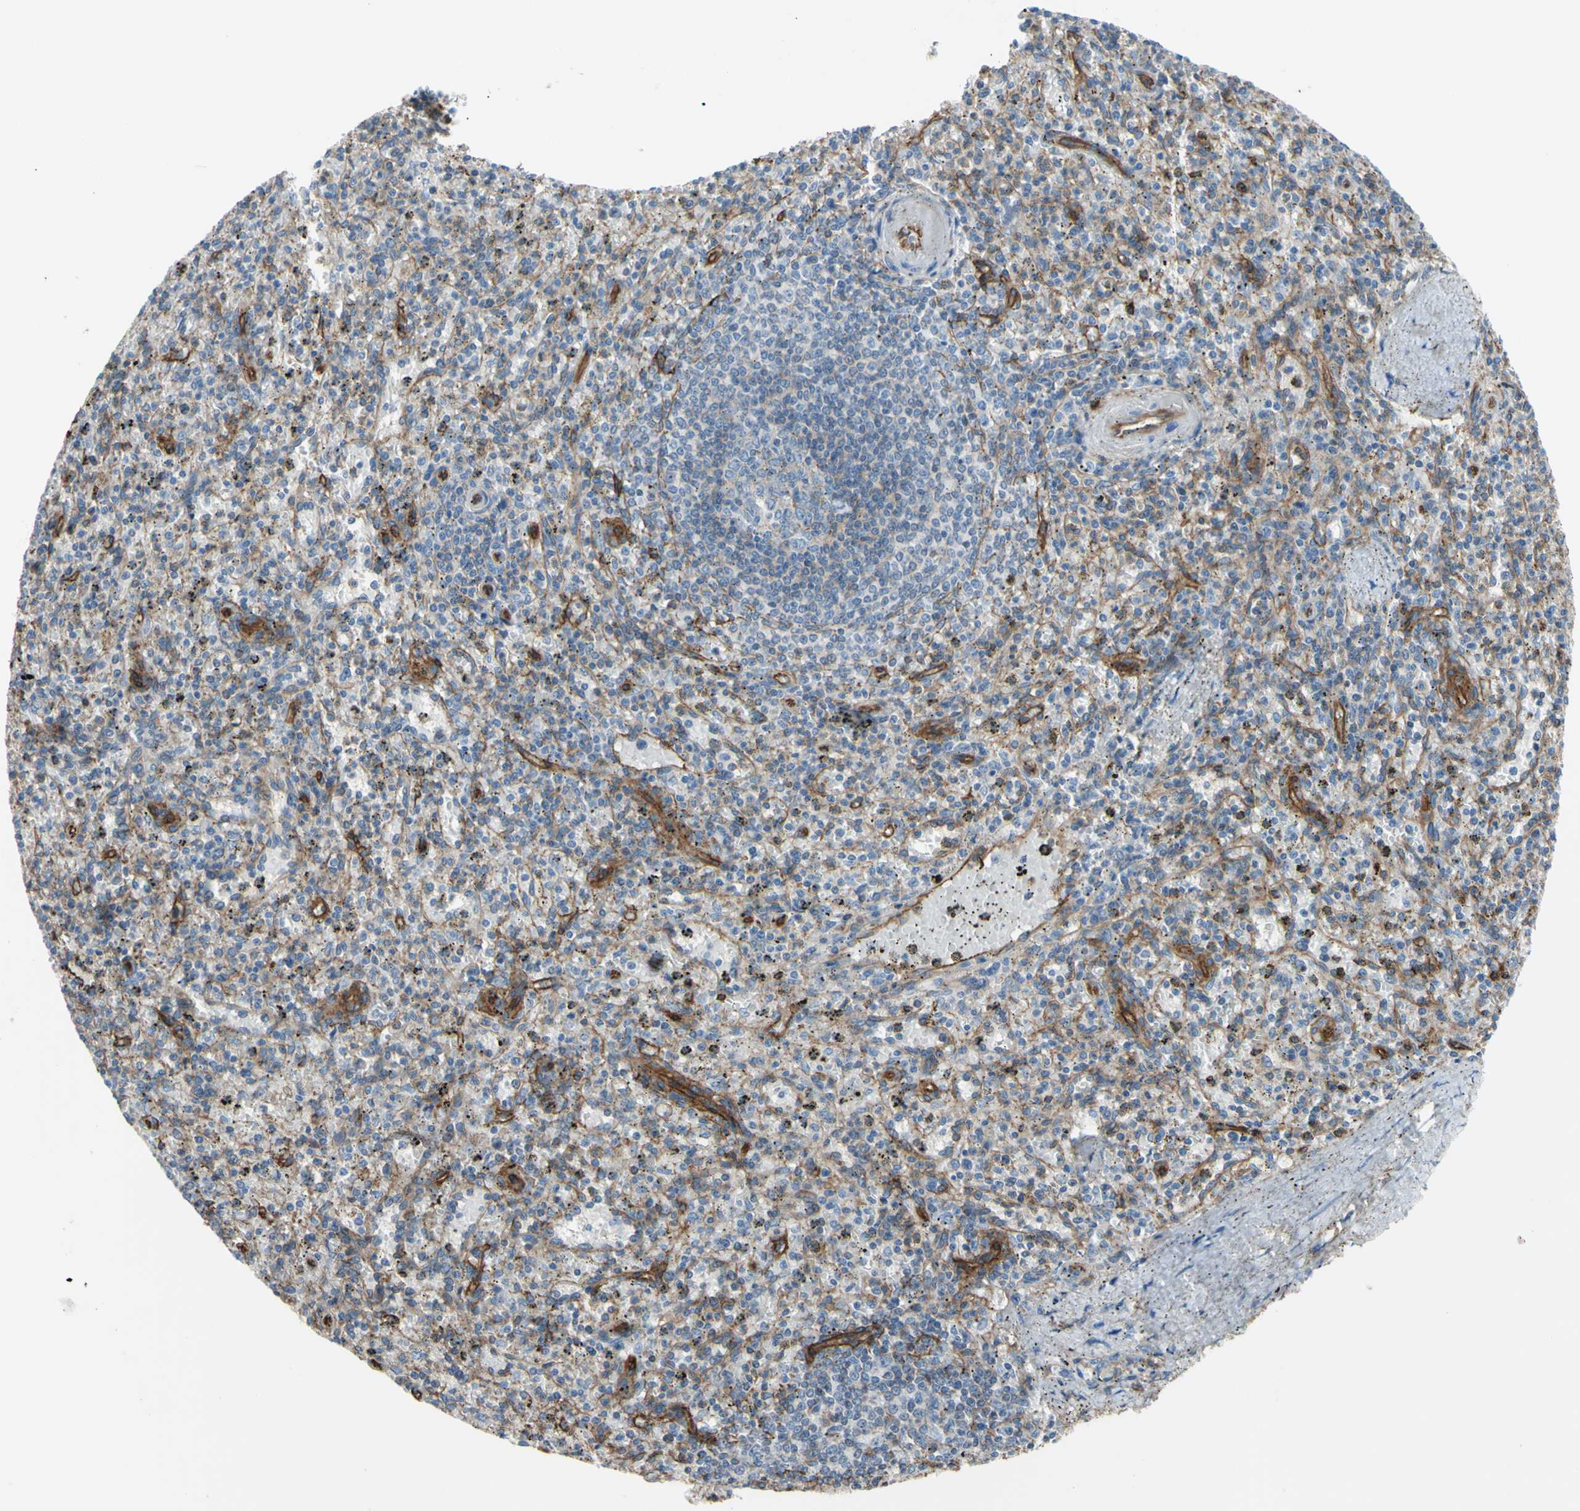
{"staining": {"intensity": "moderate", "quantity": ">75%", "location": "cytoplasmic/membranous"}, "tissue": "spleen", "cell_type": "Cells in red pulp", "image_type": "normal", "snomed": [{"axis": "morphology", "description": "Normal tissue, NOS"}, {"axis": "topography", "description": "Spleen"}], "caption": "A brown stain highlights moderate cytoplasmic/membranous positivity of a protein in cells in red pulp of normal human spleen. (DAB IHC, brown staining for protein, blue staining for nuclei).", "gene": "TPBG", "patient": {"sex": "male", "age": 72}}